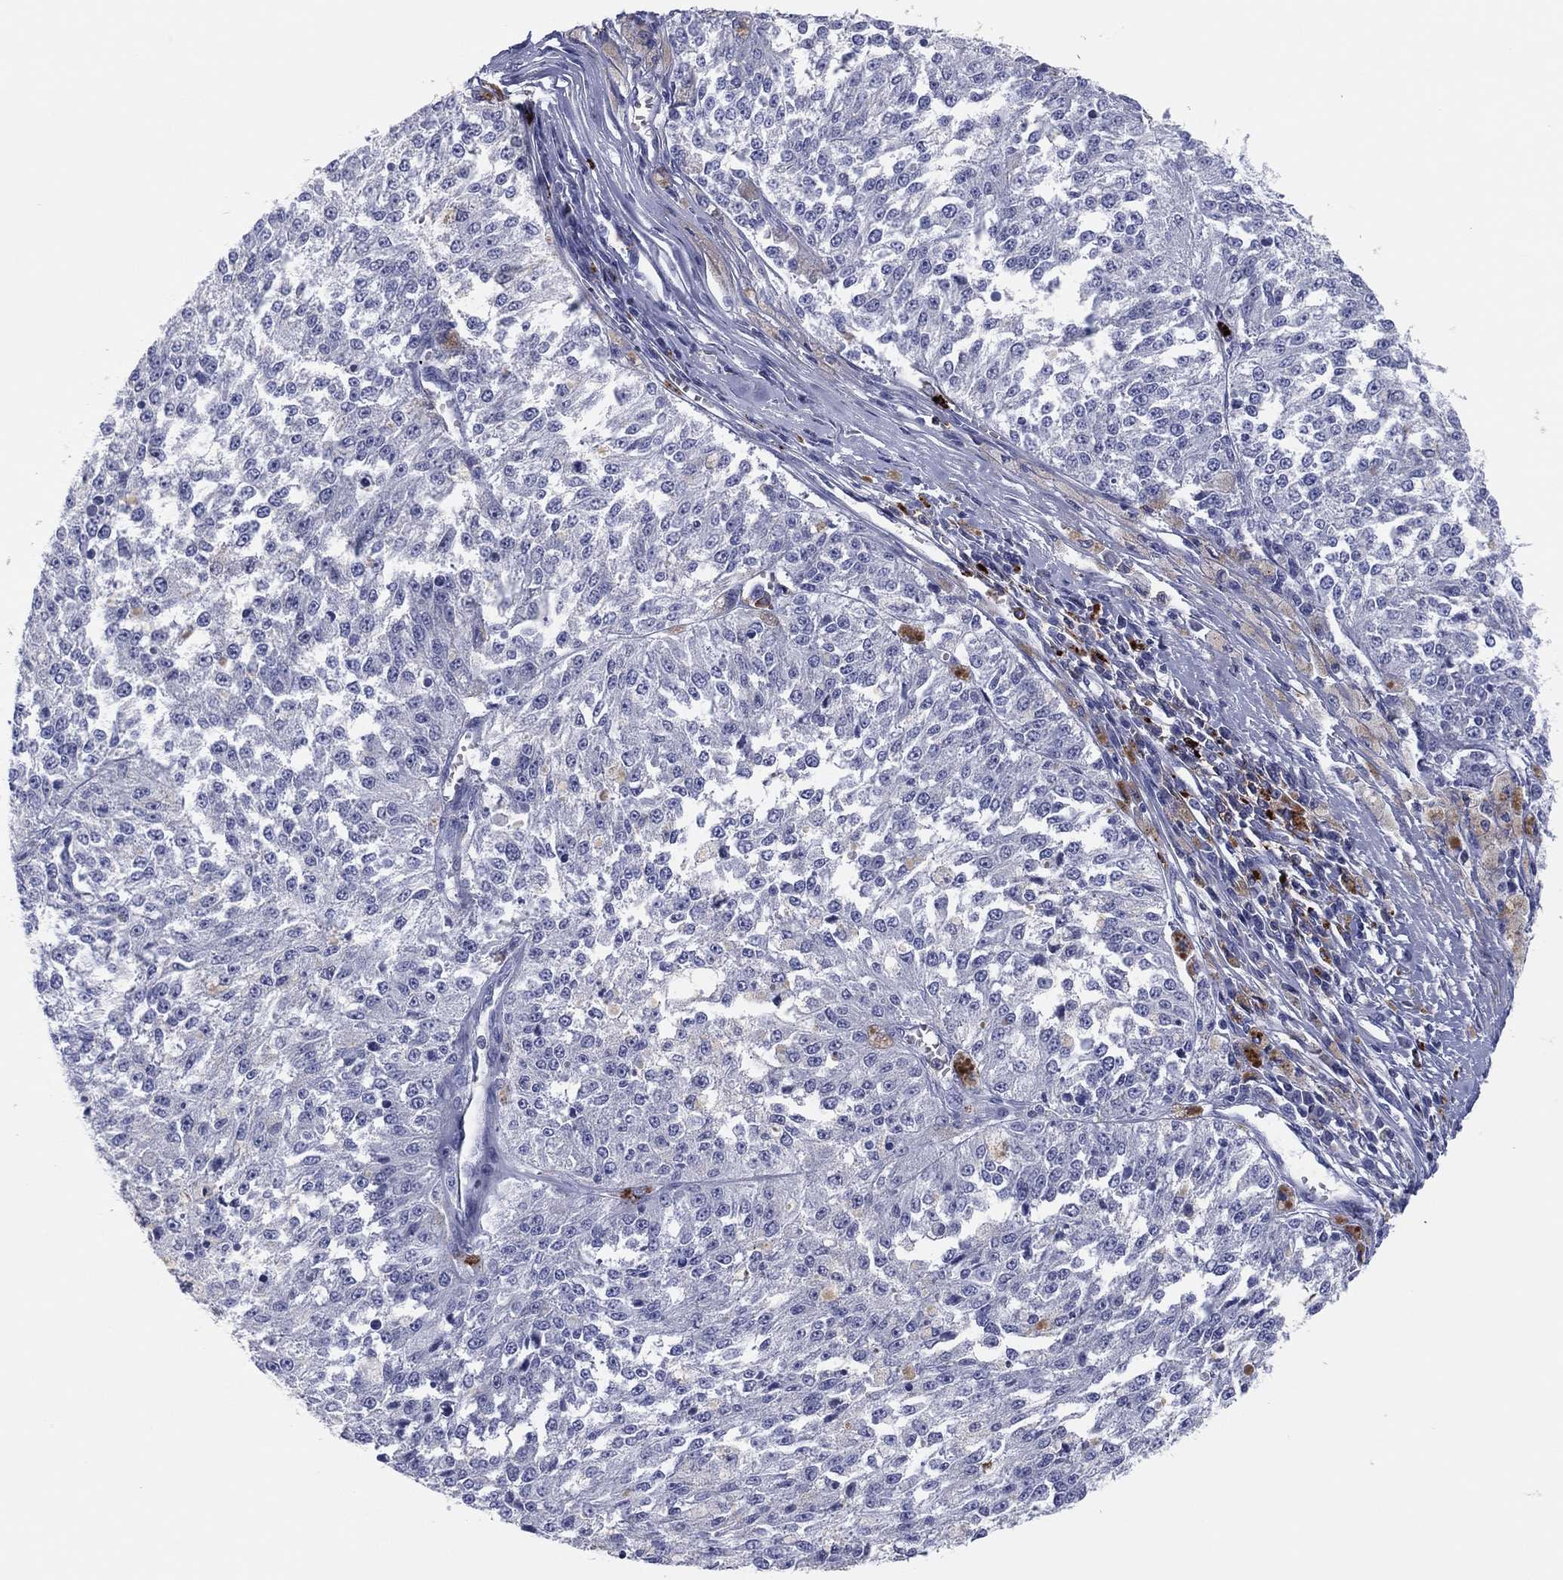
{"staining": {"intensity": "negative", "quantity": "none", "location": "none"}, "tissue": "melanoma", "cell_type": "Tumor cells", "image_type": "cancer", "snomed": [{"axis": "morphology", "description": "Malignant melanoma, Metastatic site"}, {"axis": "topography", "description": "Lymph node"}], "caption": "Malignant melanoma (metastatic site) stained for a protein using immunohistochemistry (IHC) displays no positivity tumor cells.", "gene": "PLAC8", "patient": {"sex": "female", "age": 64}}